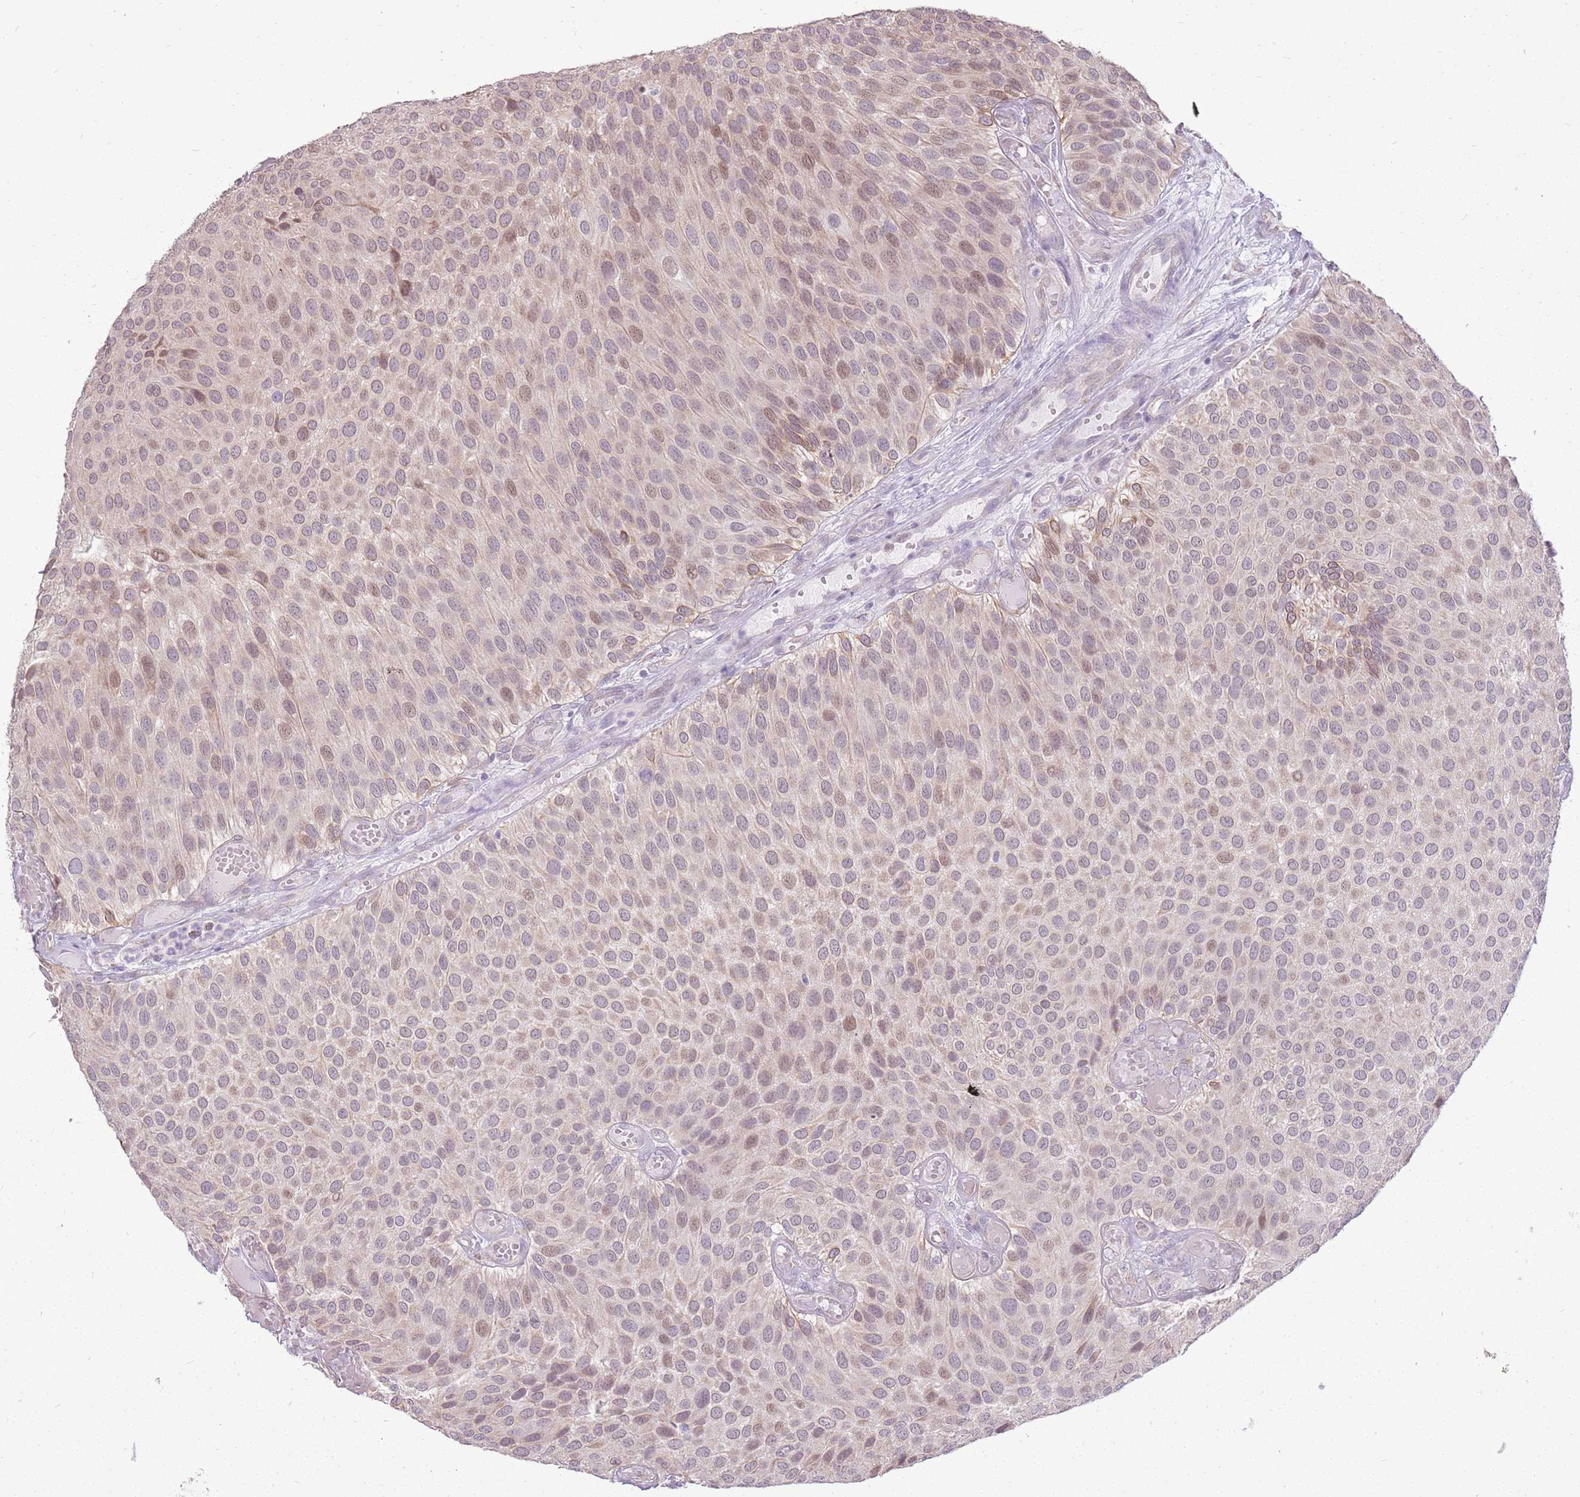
{"staining": {"intensity": "weak", "quantity": ">75%", "location": "cytoplasmic/membranous,nuclear"}, "tissue": "urothelial cancer", "cell_type": "Tumor cells", "image_type": "cancer", "snomed": [{"axis": "morphology", "description": "Urothelial carcinoma, Low grade"}, {"axis": "topography", "description": "Urinary bladder"}], "caption": "Weak cytoplasmic/membranous and nuclear staining for a protein is identified in approximately >75% of tumor cells of urothelial cancer using immunohistochemistry.", "gene": "UGGT2", "patient": {"sex": "male", "age": 89}}